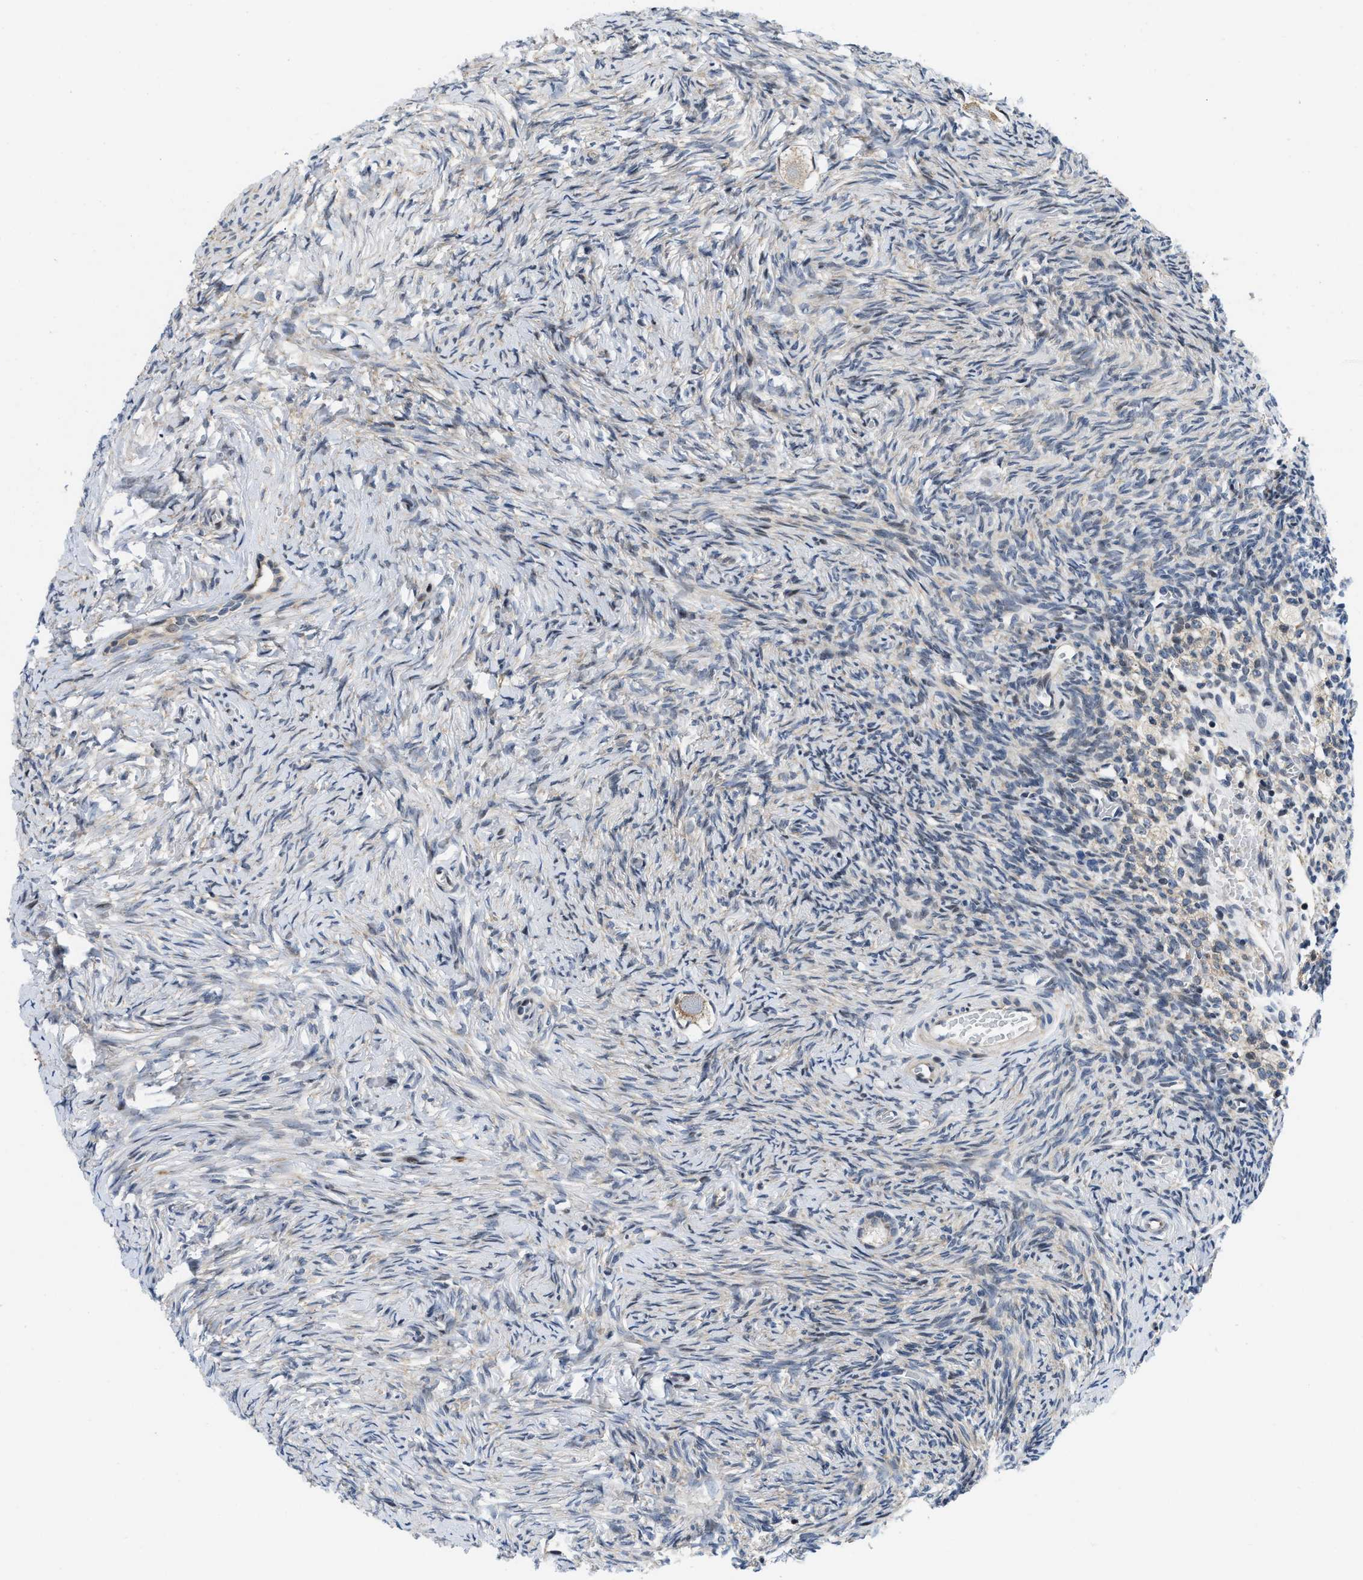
{"staining": {"intensity": "weak", "quantity": ">75%", "location": "cytoplasmic/membranous"}, "tissue": "ovary", "cell_type": "Follicle cells", "image_type": "normal", "snomed": [{"axis": "morphology", "description": "Normal tissue, NOS"}, {"axis": "topography", "description": "Ovary"}], "caption": "A brown stain labels weak cytoplasmic/membranous positivity of a protein in follicle cells of benign ovary. Using DAB (brown) and hematoxylin (blue) stains, captured at high magnification using brightfield microscopy.", "gene": "IKBKE", "patient": {"sex": "female", "age": 27}}